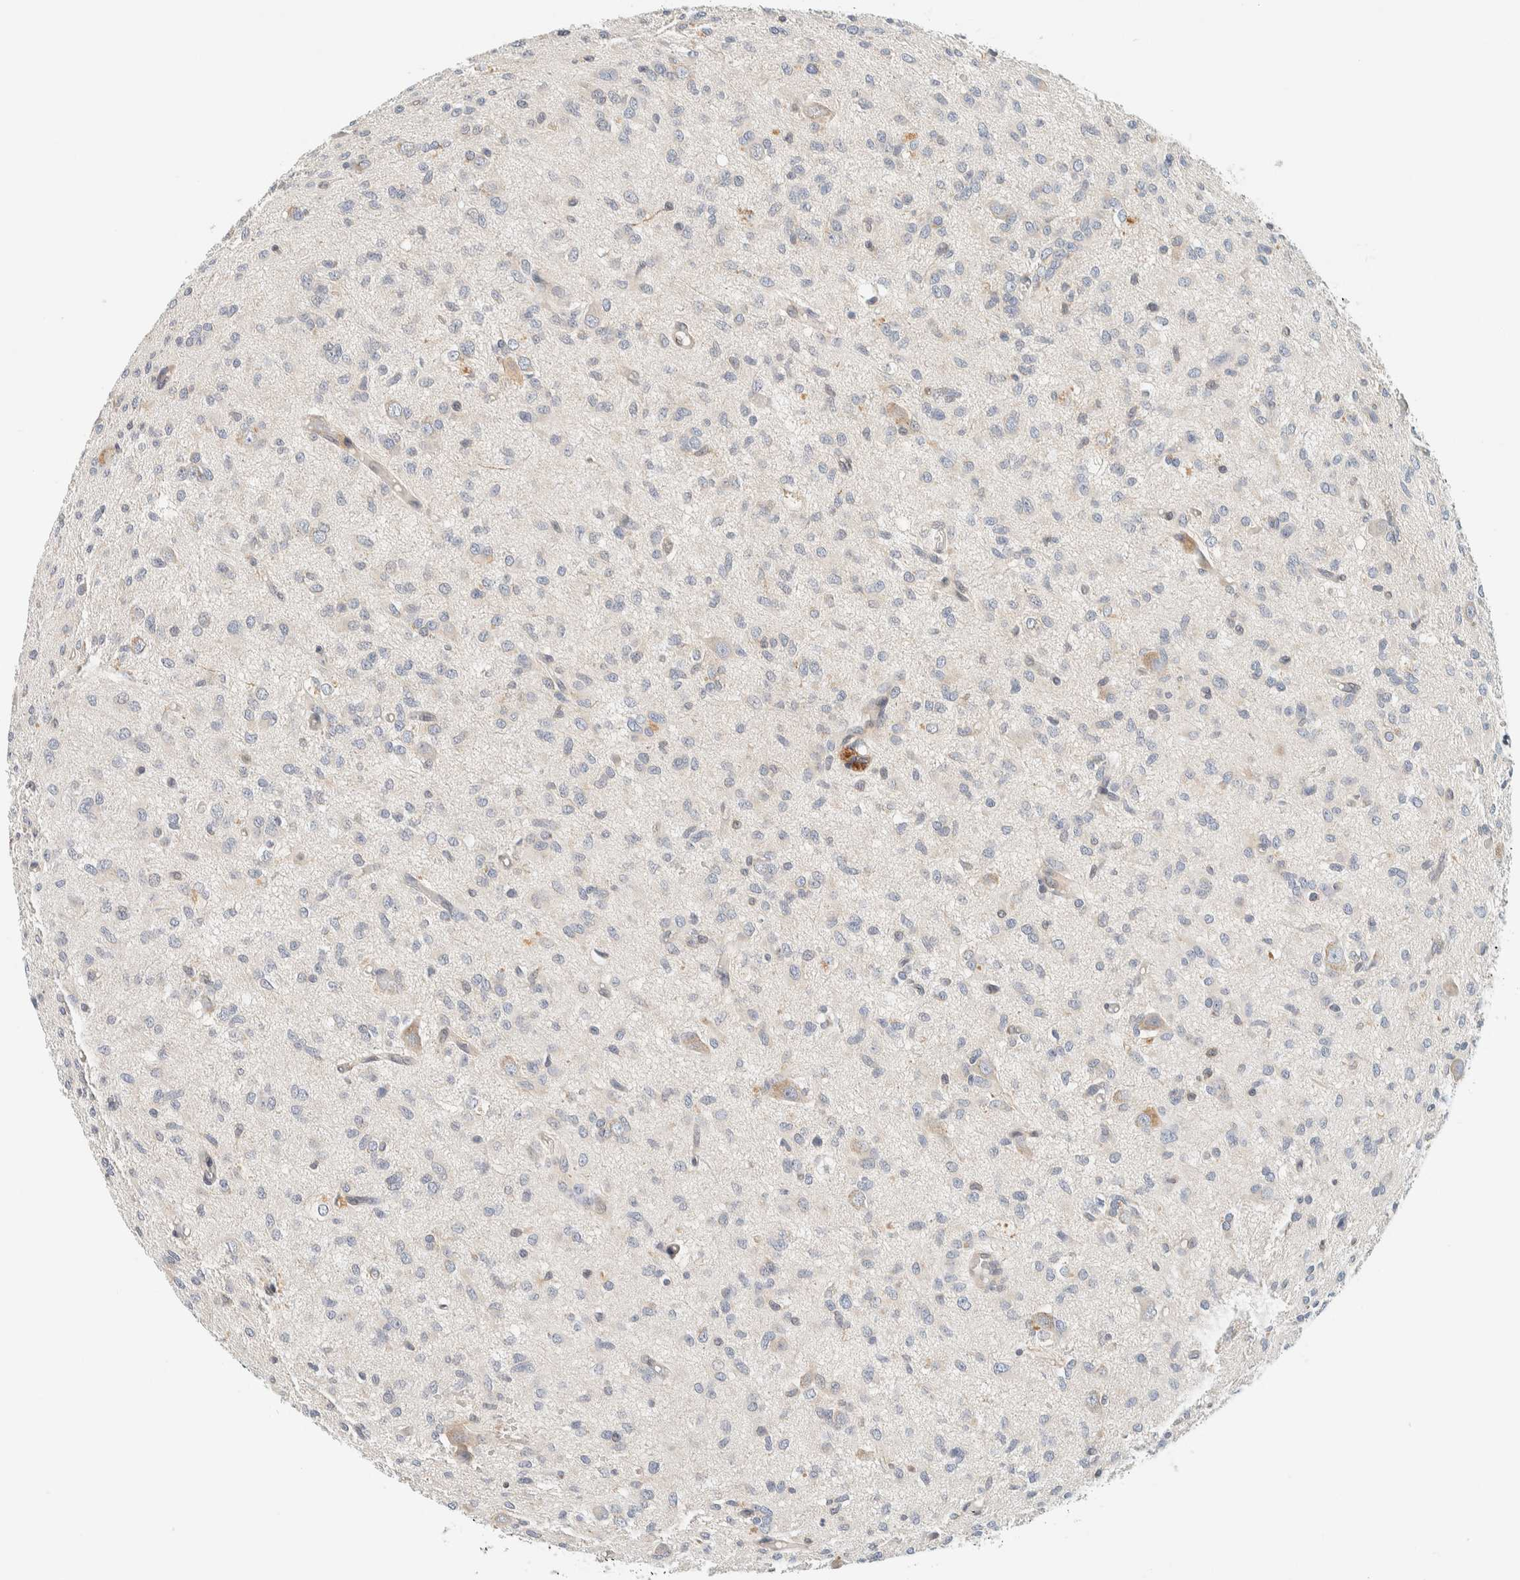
{"staining": {"intensity": "negative", "quantity": "none", "location": "none"}, "tissue": "glioma", "cell_type": "Tumor cells", "image_type": "cancer", "snomed": [{"axis": "morphology", "description": "Glioma, malignant, High grade"}, {"axis": "topography", "description": "Brain"}], "caption": "Immunohistochemistry (IHC) photomicrograph of neoplastic tissue: human malignant high-grade glioma stained with DAB reveals no significant protein positivity in tumor cells. The staining is performed using DAB brown chromogen with nuclei counter-stained in using hematoxylin.", "gene": "SUMF2", "patient": {"sex": "female", "age": 59}}